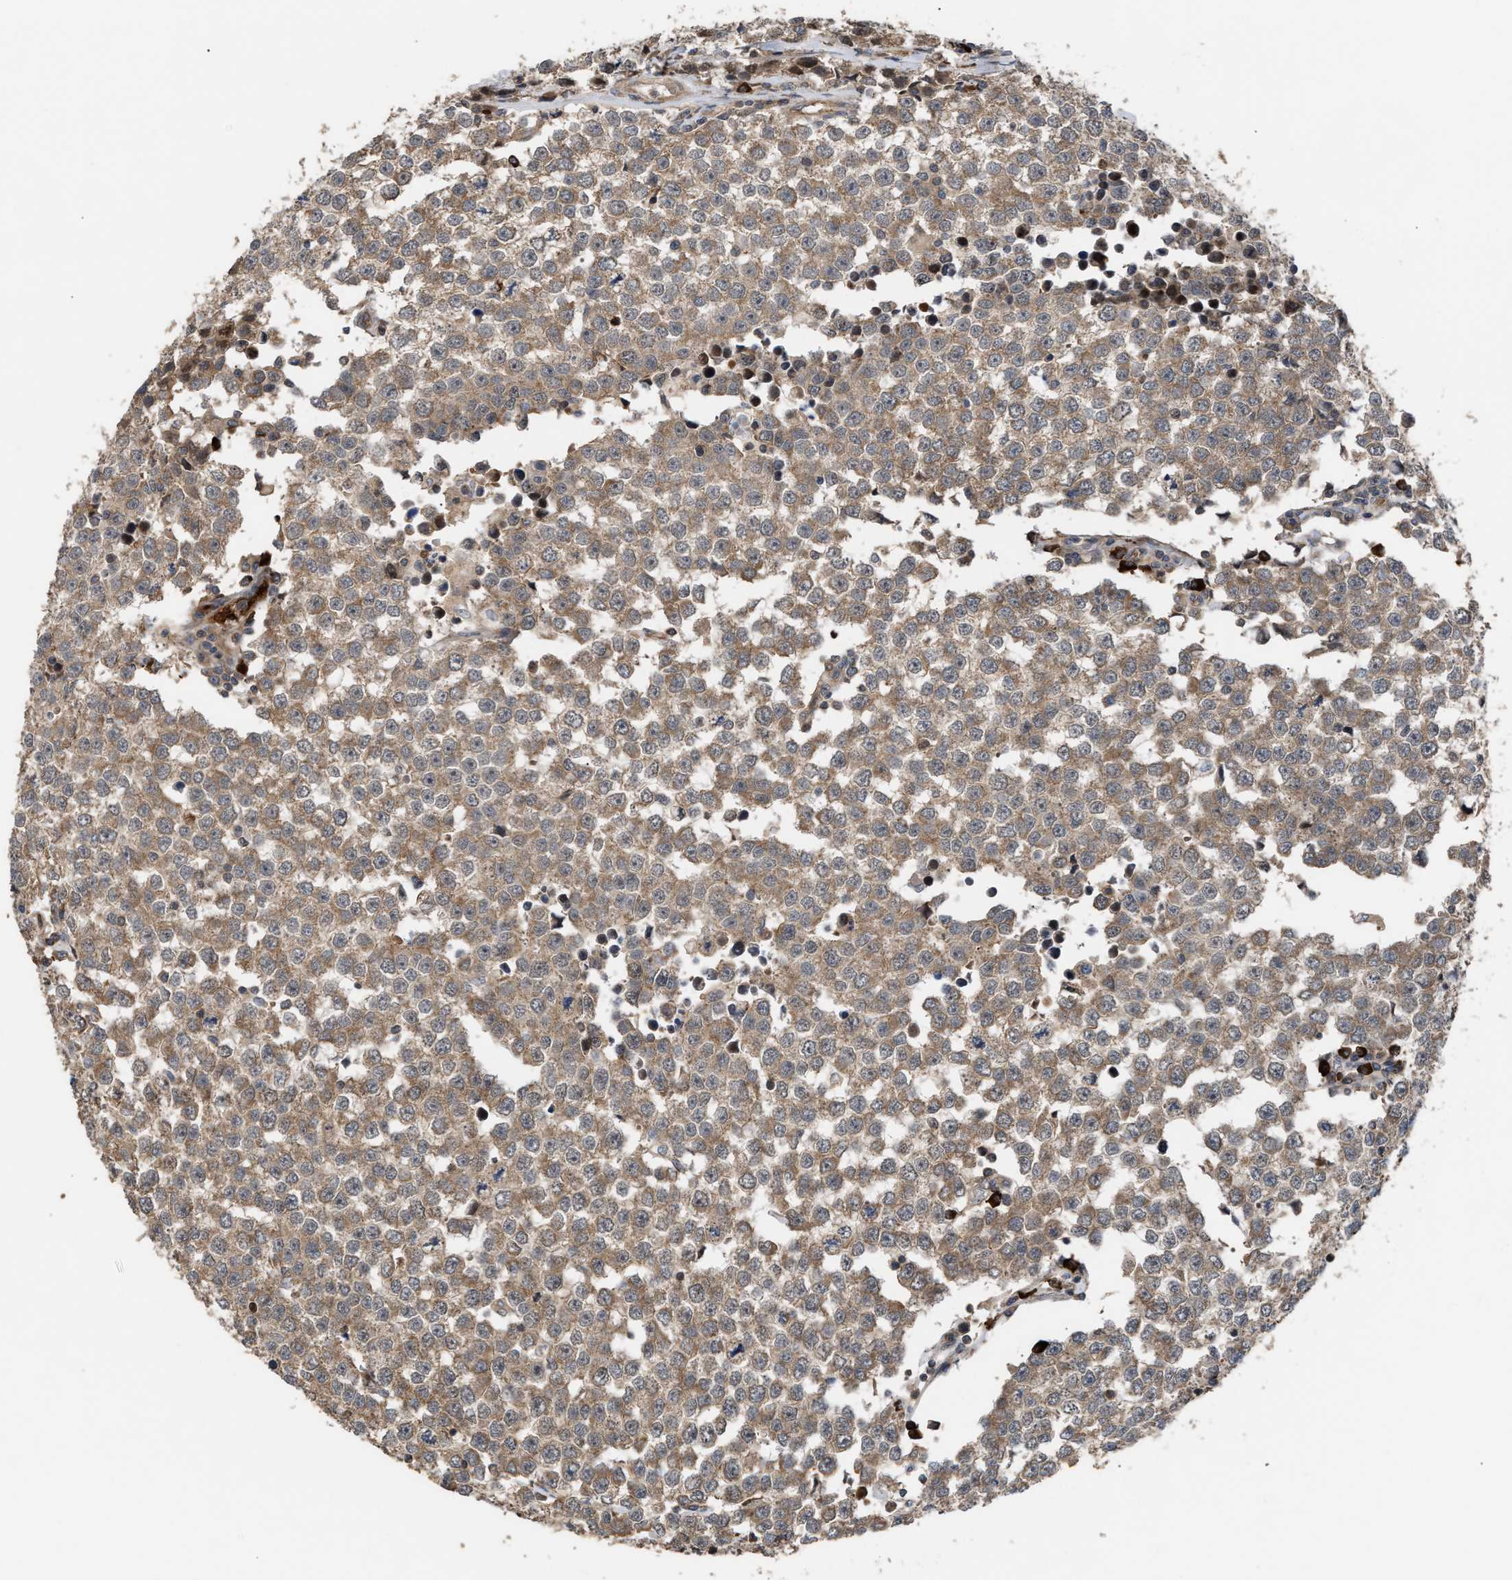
{"staining": {"intensity": "moderate", "quantity": ">75%", "location": "cytoplasmic/membranous"}, "tissue": "testis cancer", "cell_type": "Tumor cells", "image_type": "cancer", "snomed": [{"axis": "morphology", "description": "Seminoma, NOS"}, {"axis": "morphology", "description": "Carcinoma, Embryonal, NOS"}, {"axis": "topography", "description": "Testis"}], "caption": "Moderate cytoplasmic/membranous positivity is seen in approximately >75% of tumor cells in seminoma (testis).", "gene": "STAU1", "patient": {"sex": "male", "age": 52}}